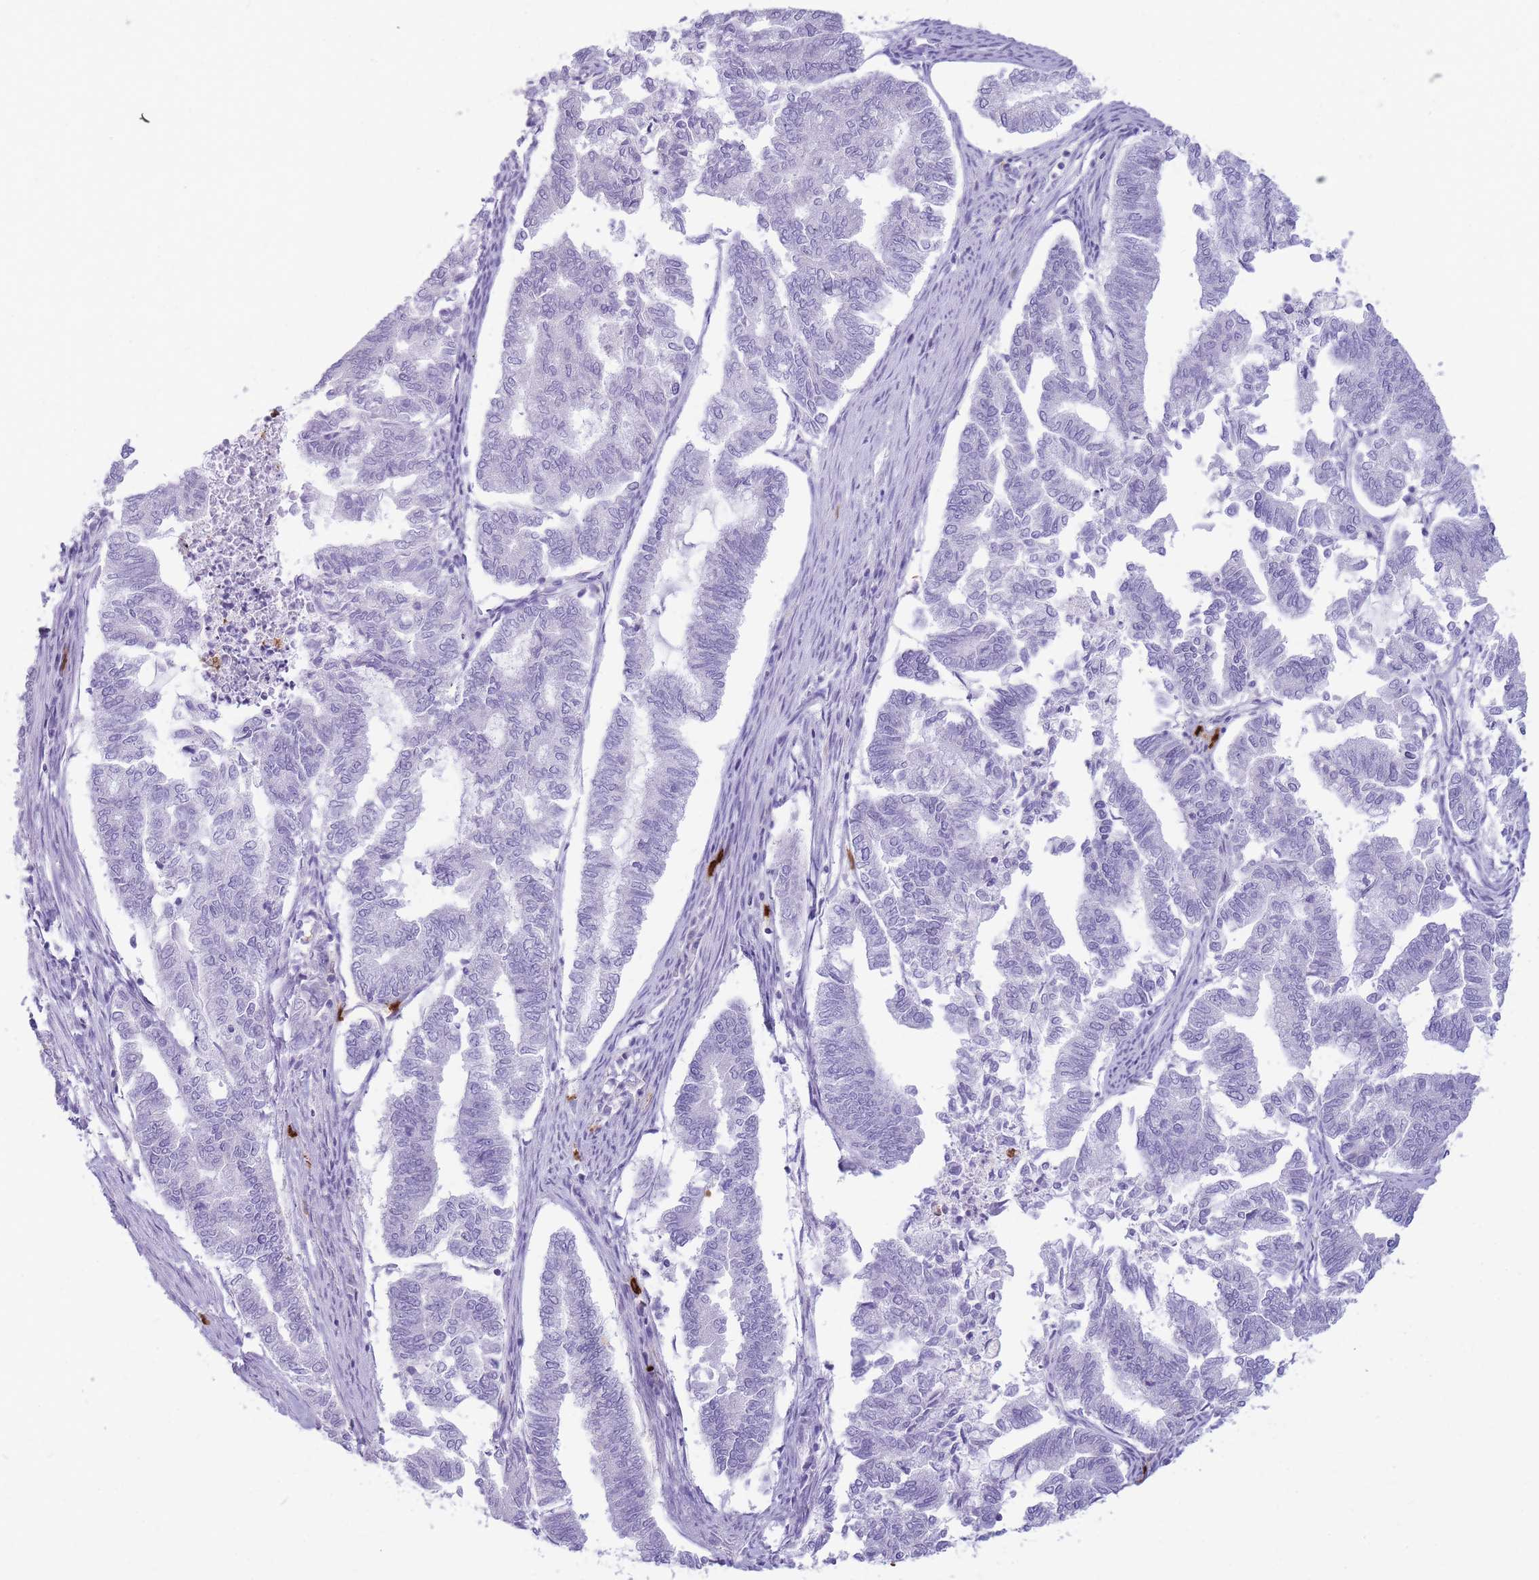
{"staining": {"intensity": "negative", "quantity": "none", "location": "none"}, "tissue": "endometrial cancer", "cell_type": "Tumor cells", "image_type": "cancer", "snomed": [{"axis": "morphology", "description": "Adenocarcinoma, NOS"}, {"axis": "topography", "description": "Endometrium"}], "caption": "Endometrial cancer stained for a protein using immunohistochemistry (IHC) demonstrates no expression tumor cells.", "gene": "TPSAB1", "patient": {"sex": "female", "age": 79}}